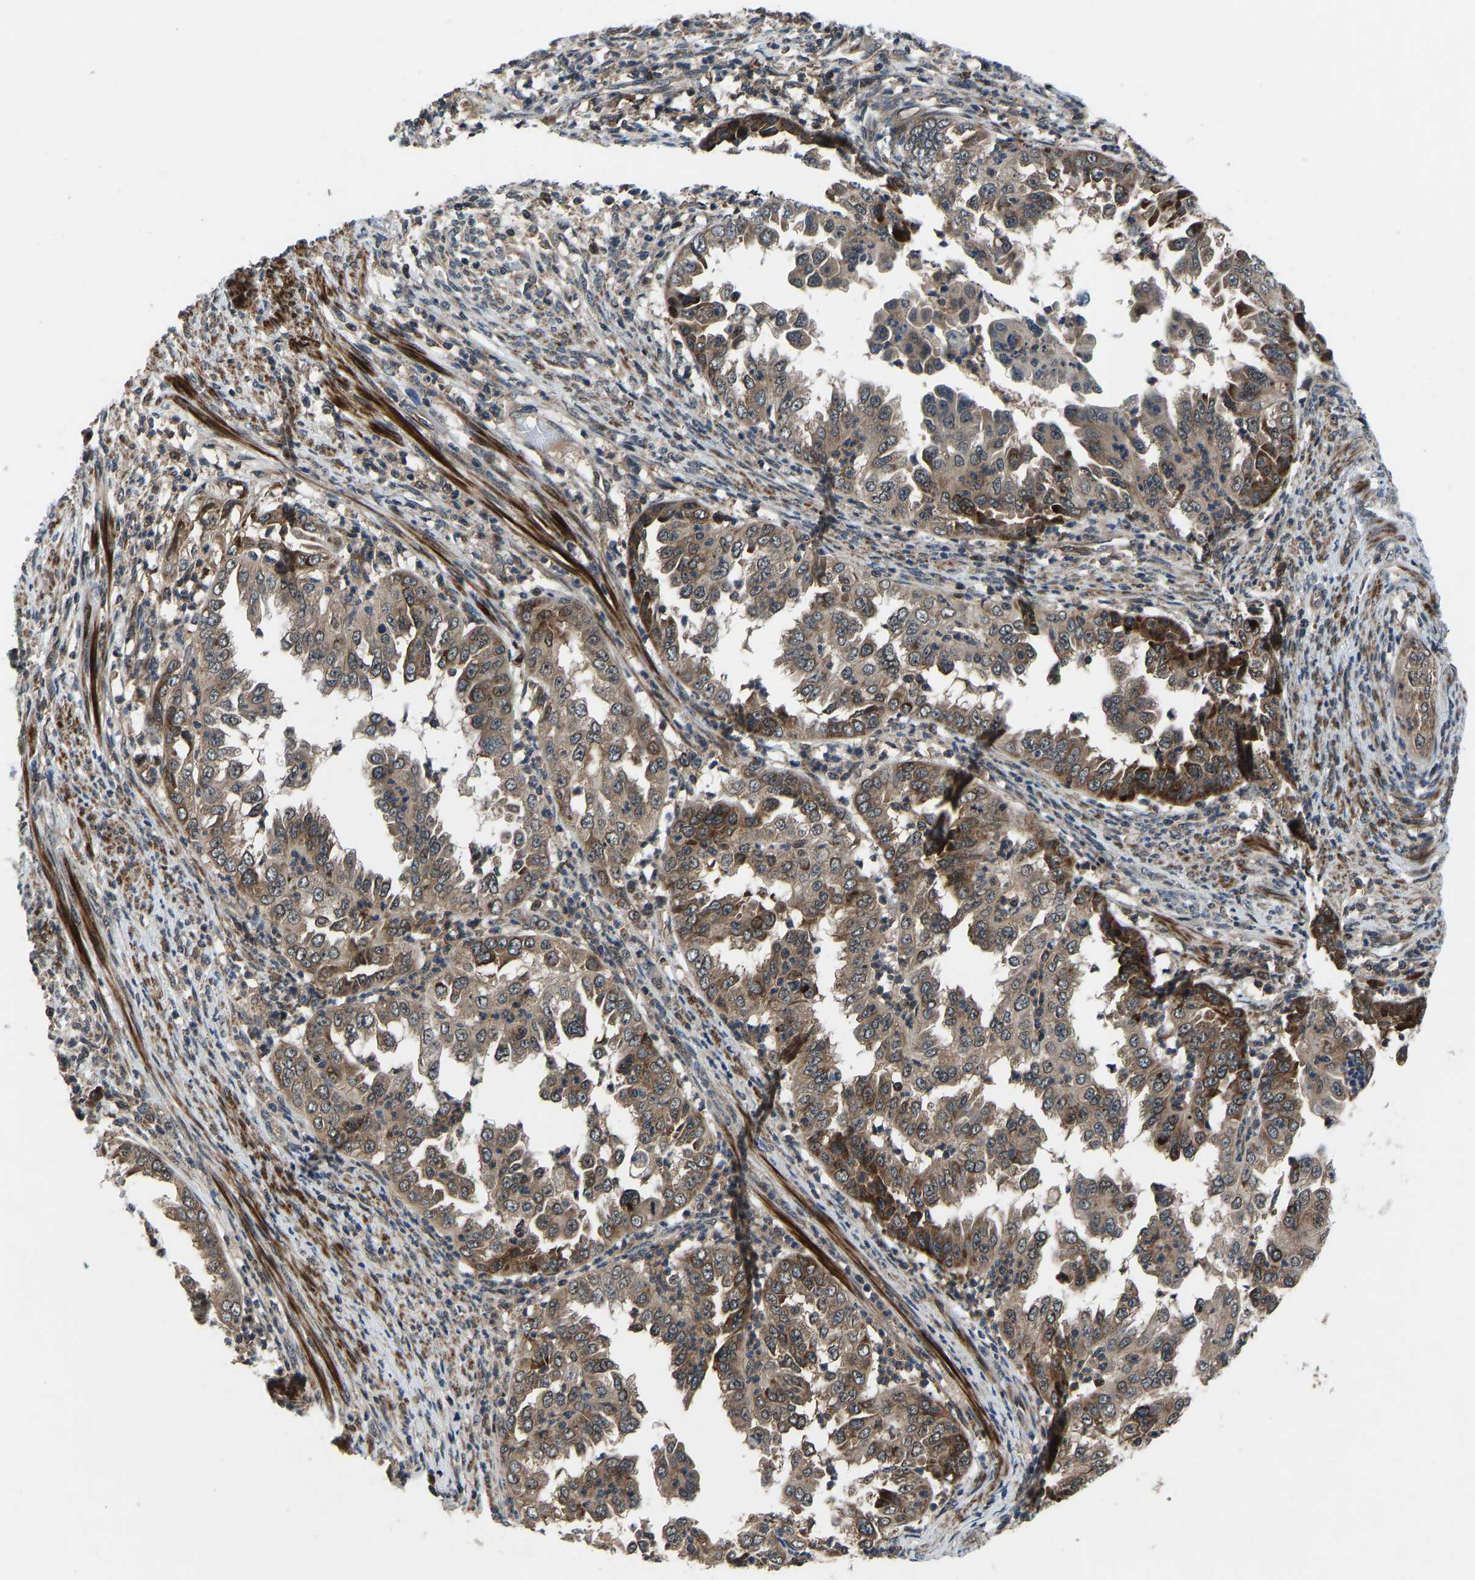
{"staining": {"intensity": "moderate", "quantity": ">75%", "location": "cytoplasmic/membranous"}, "tissue": "endometrial cancer", "cell_type": "Tumor cells", "image_type": "cancer", "snomed": [{"axis": "morphology", "description": "Adenocarcinoma, NOS"}, {"axis": "topography", "description": "Endometrium"}], "caption": "Protein expression analysis of endometrial adenocarcinoma exhibits moderate cytoplasmic/membranous positivity in about >75% of tumor cells. (Brightfield microscopy of DAB IHC at high magnification).", "gene": "RLIM", "patient": {"sex": "female", "age": 85}}